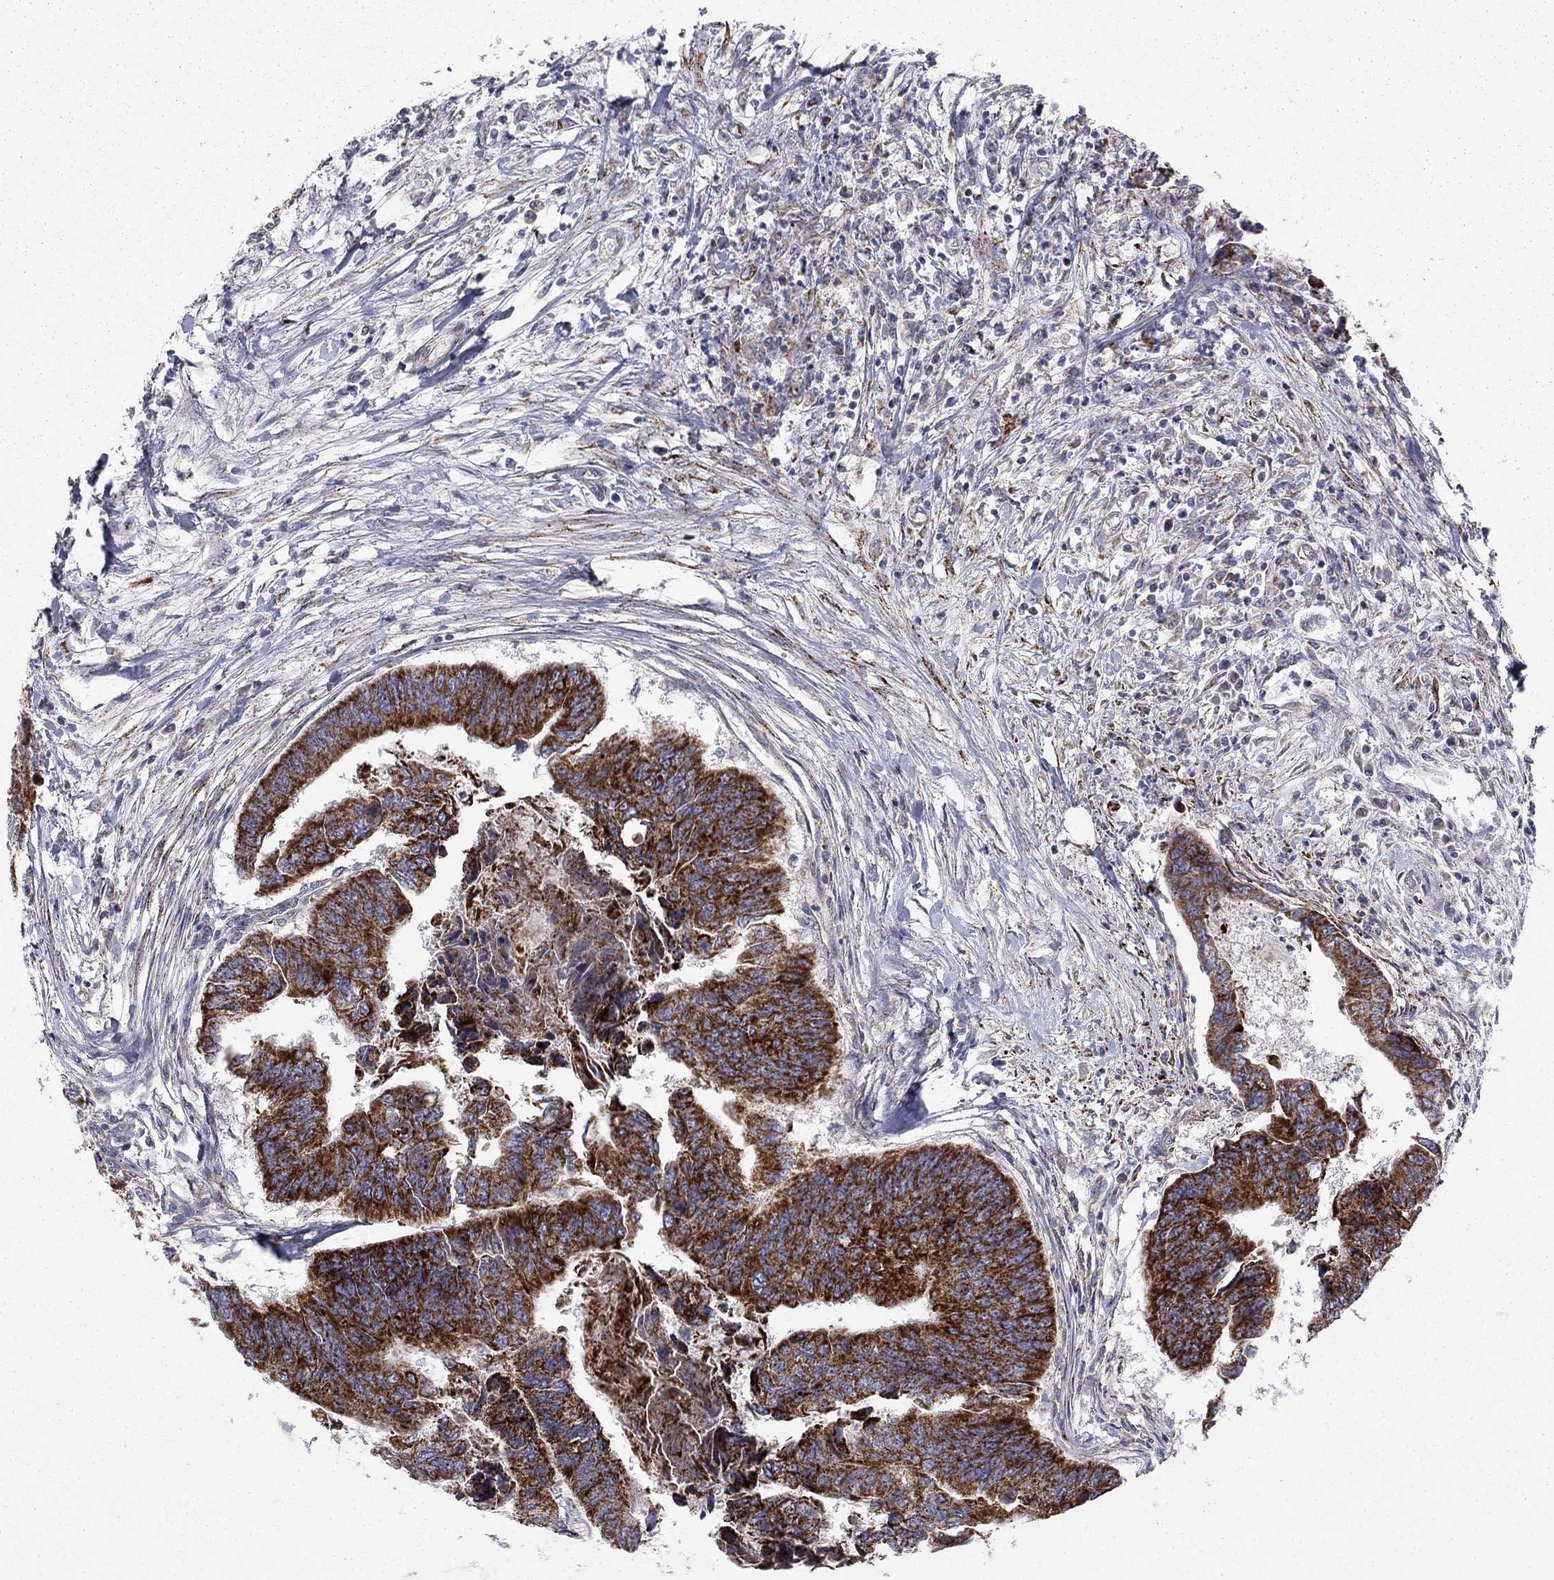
{"staining": {"intensity": "strong", "quantity": ">75%", "location": "cytoplasmic/membranous"}, "tissue": "colorectal cancer", "cell_type": "Tumor cells", "image_type": "cancer", "snomed": [{"axis": "morphology", "description": "Adenocarcinoma, NOS"}, {"axis": "topography", "description": "Colon"}], "caption": "Immunohistochemical staining of human colorectal cancer (adenocarcinoma) reveals high levels of strong cytoplasmic/membranous protein staining in about >75% of tumor cells.", "gene": "ALDH1B1", "patient": {"sex": "female", "age": 65}}